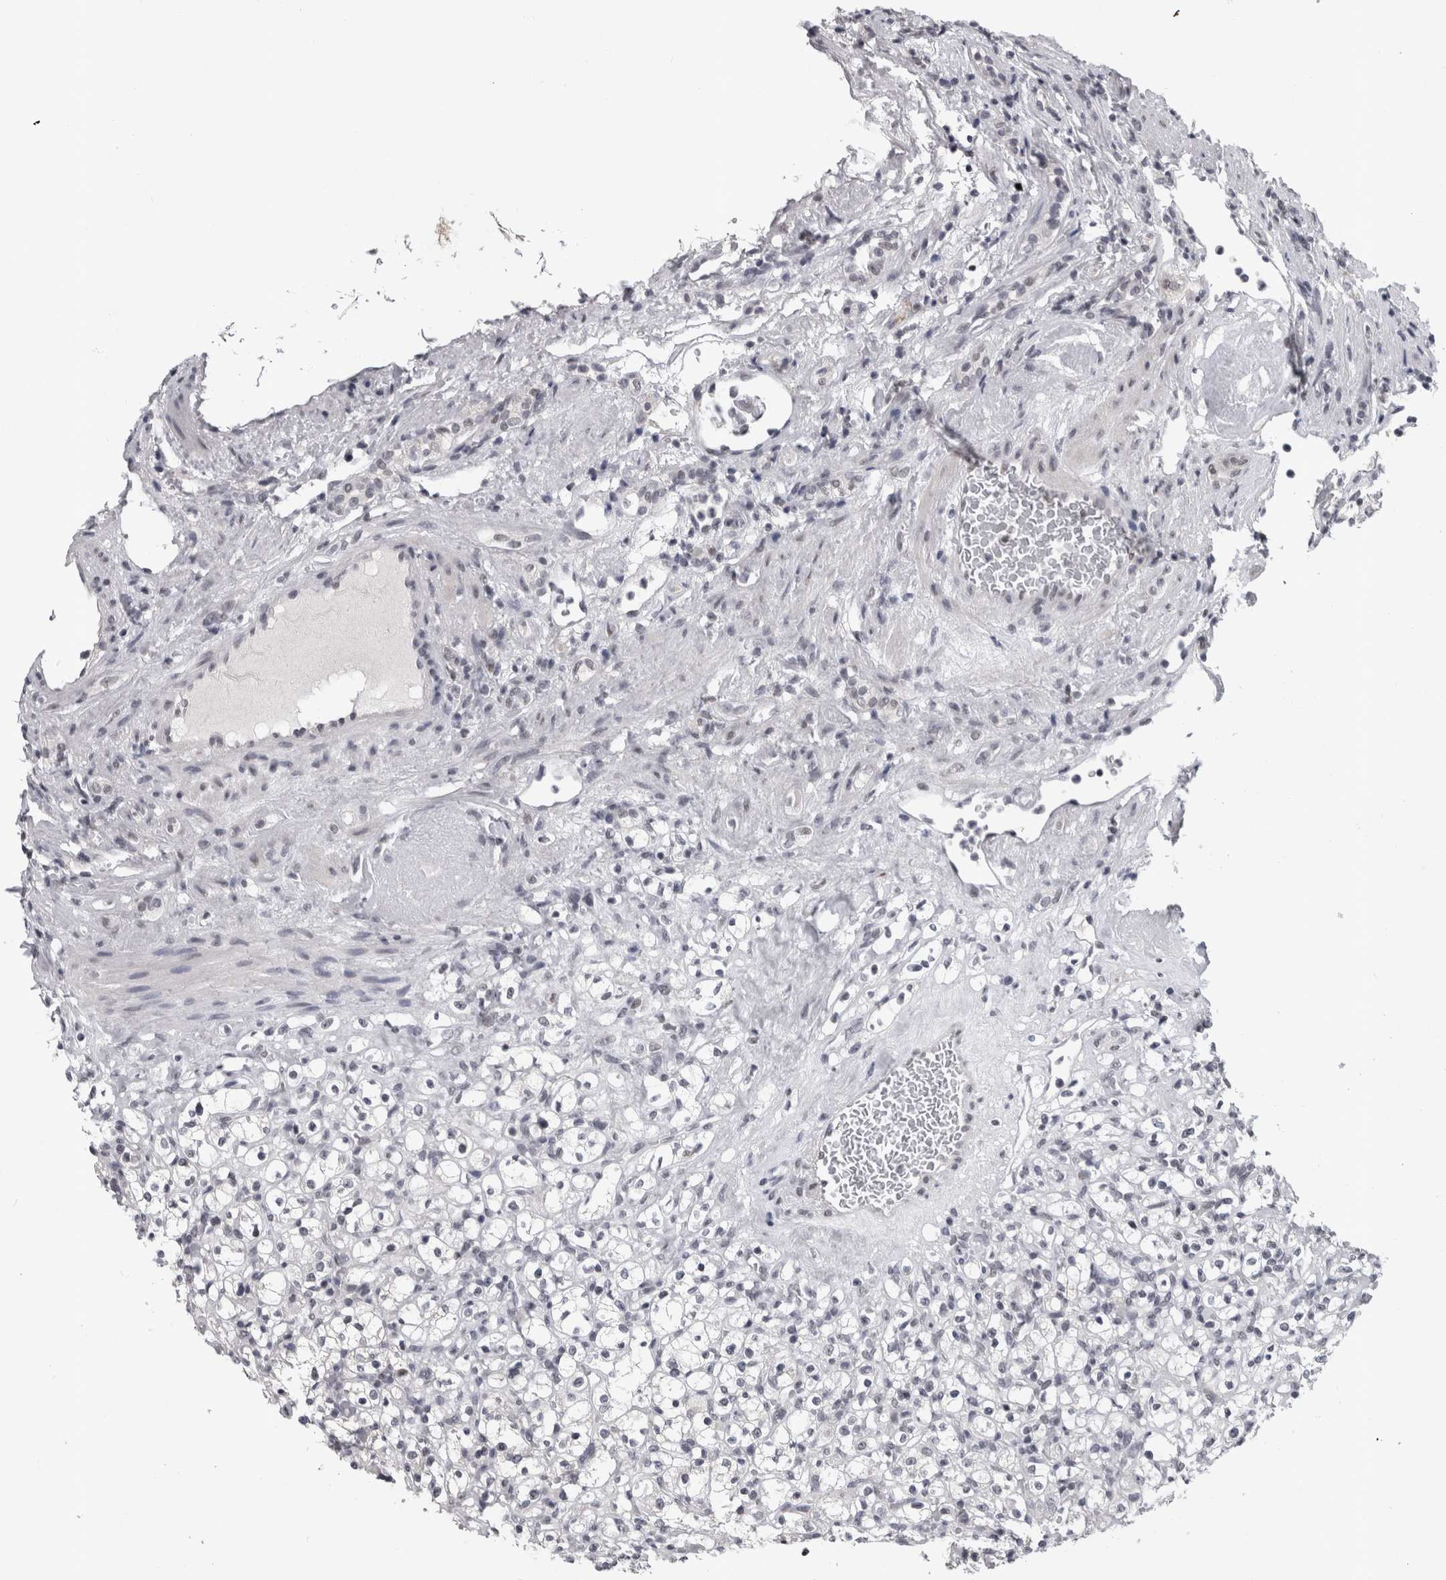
{"staining": {"intensity": "negative", "quantity": "none", "location": "none"}, "tissue": "renal cancer", "cell_type": "Tumor cells", "image_type": "cancer", "snomed": [{"axis": "morphology", "description": "Normal tissue, NOS"}, {"axis": "morphology", "description": "Adenocarcinoma, NOS"}, {"axis": "topography", "description": "Kidney"}], "caption": "There is no significant positivity in tumor cells of renal cancer (adenocarcinoma).", "gene": "ARID4B", "patient": {"sex": "female", "age": 72}}